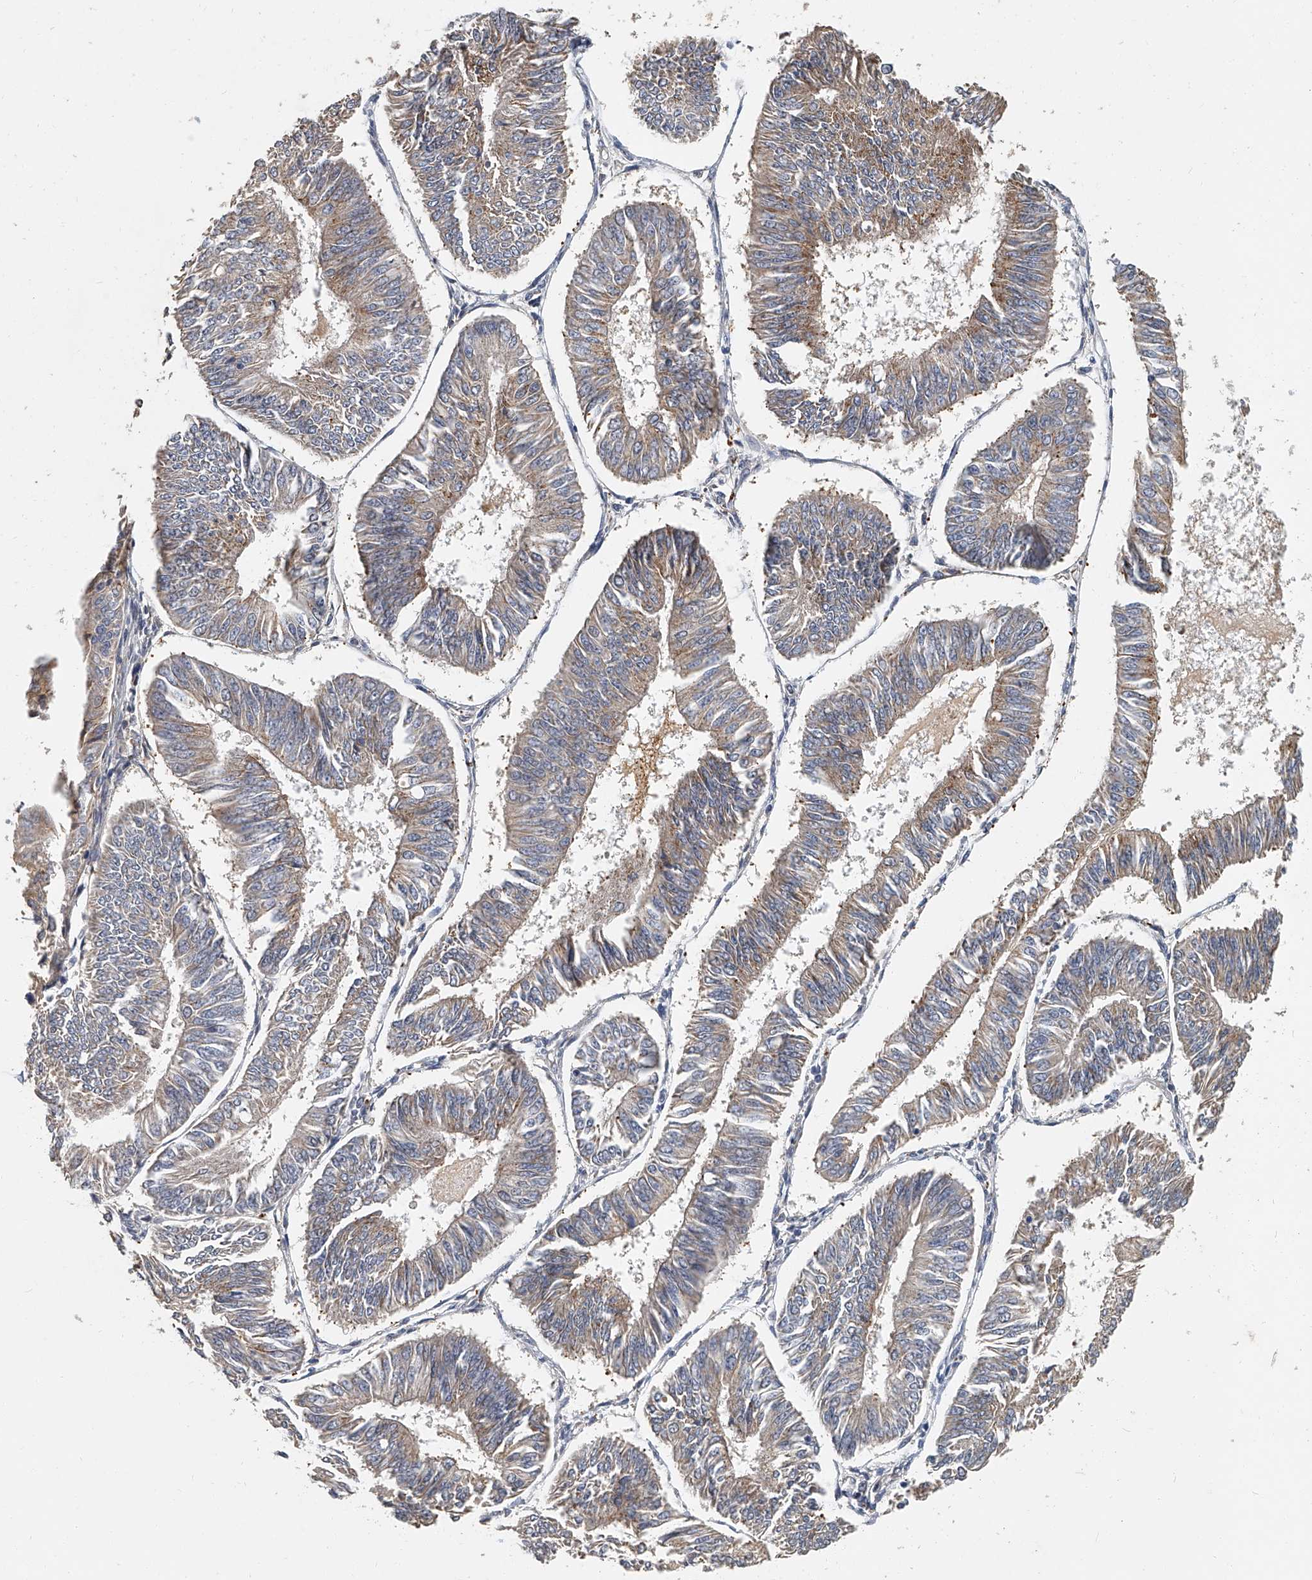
{"staining": {"intensity": "weak", "quantity": ">75%", "location": "cytoplasmic/membranous"}, "tissue": "endometrial cancer", "cell_type": "Tumor cells", "image_type": "cancer", "snomed": [{"axis": "morphology", "description": "Adenocarcinoma, NOS"}, {"axis": "topography", "description": "Endometrium"}], "caption": "There is low levels of weak cytoplasmic/membranous positivity in tumor cells of endometrial cancer (adenocarcinoma), as demonstrated by immunohistochemical staining (brown color).", "gene": "JAG2", "patient": {"sex": "female", "age": 58}}